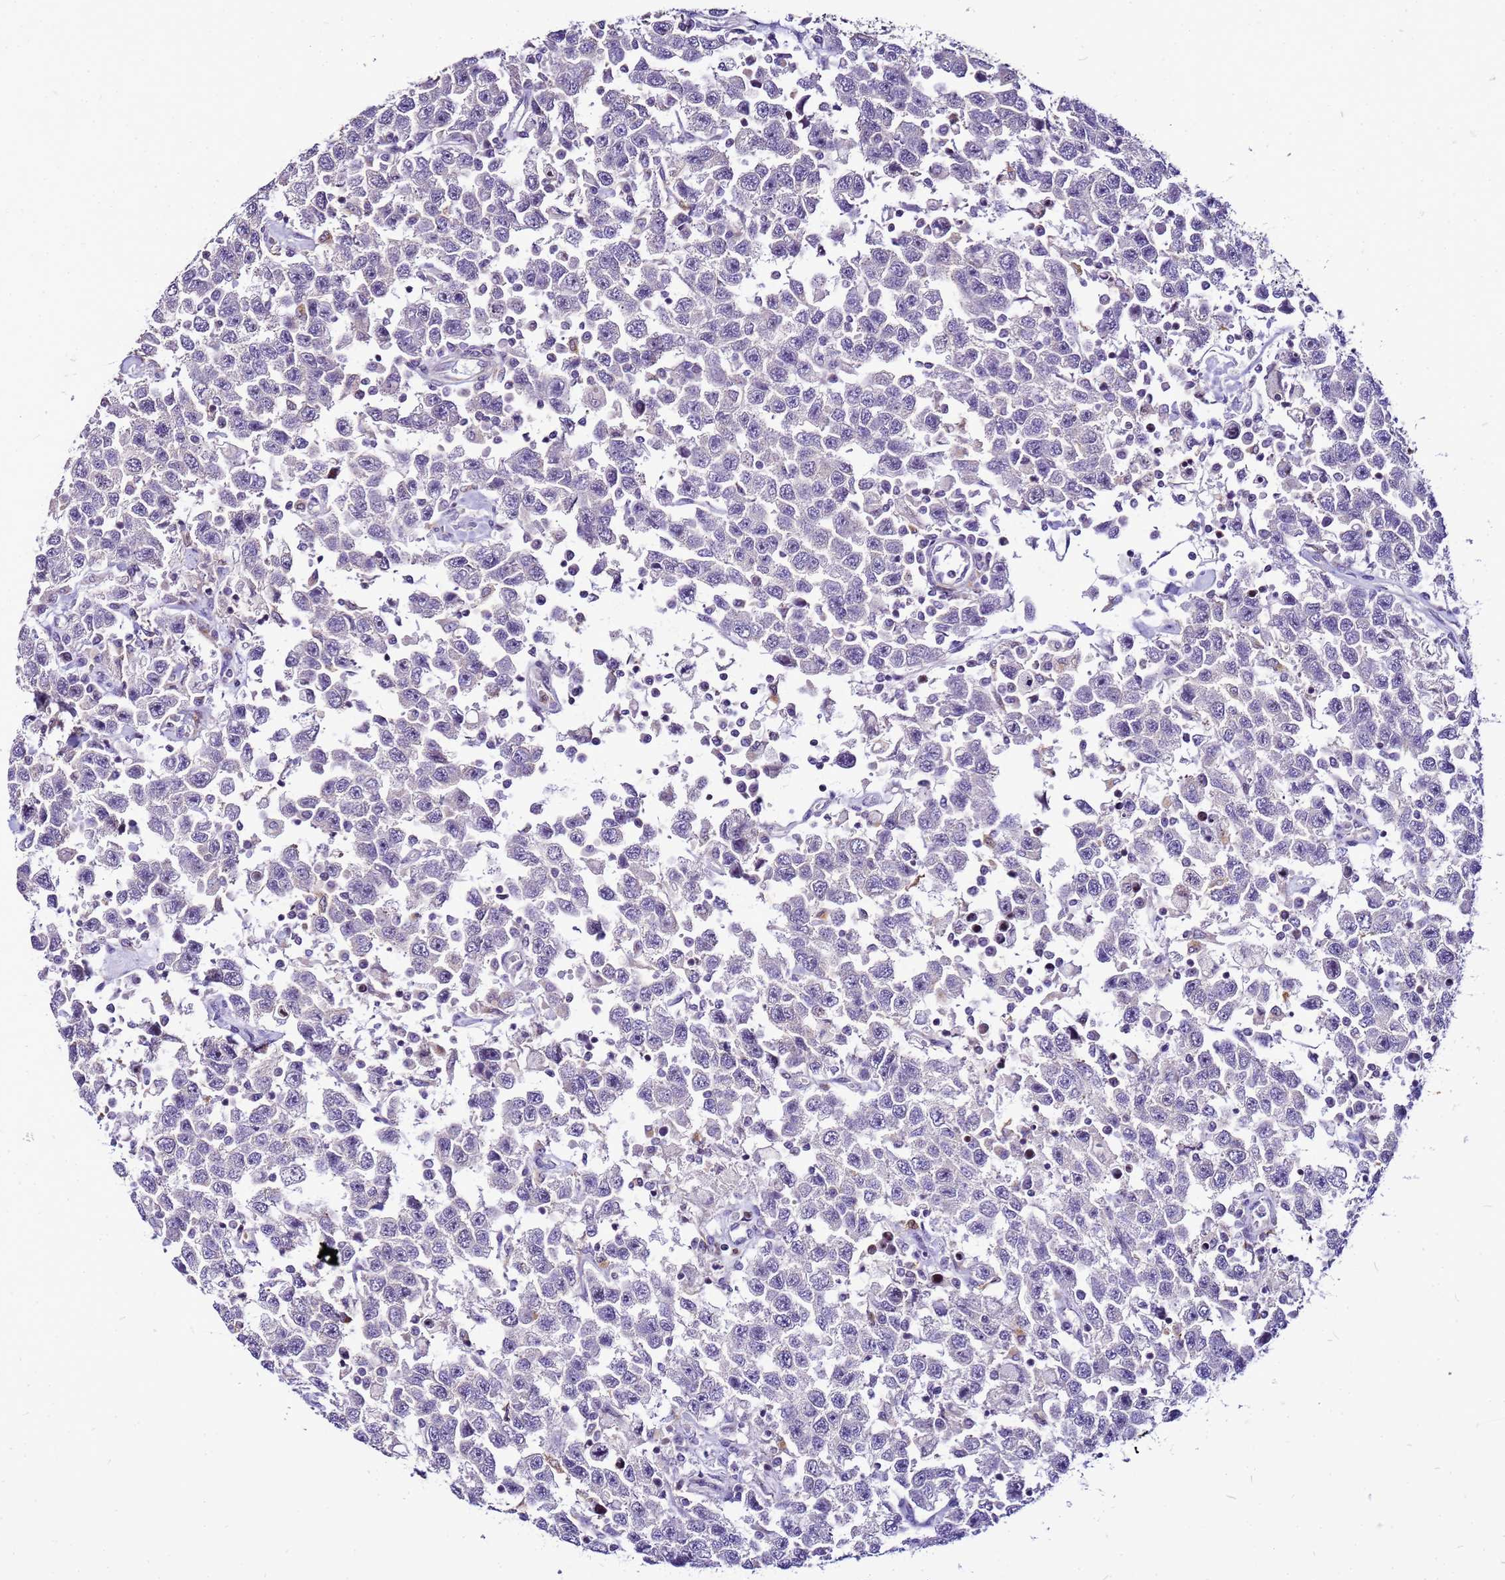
{"staining": {"intensity": "negative", "quantity": "none", "location": "none"}, "tissue": "testis cancer", "cell_type": "Tumor cells", "image_type": "cancer", "snomed": [{"axis": "morphology", "description": "Seminoma, NOS"}, {"axis": "topography", "description": "Testis"}], "caption": "There is no significant positivity in tumor cells of testis cancer (seminoma).", "gene": "VPS4B", "patient": {"sex": "male", "age": 41}}